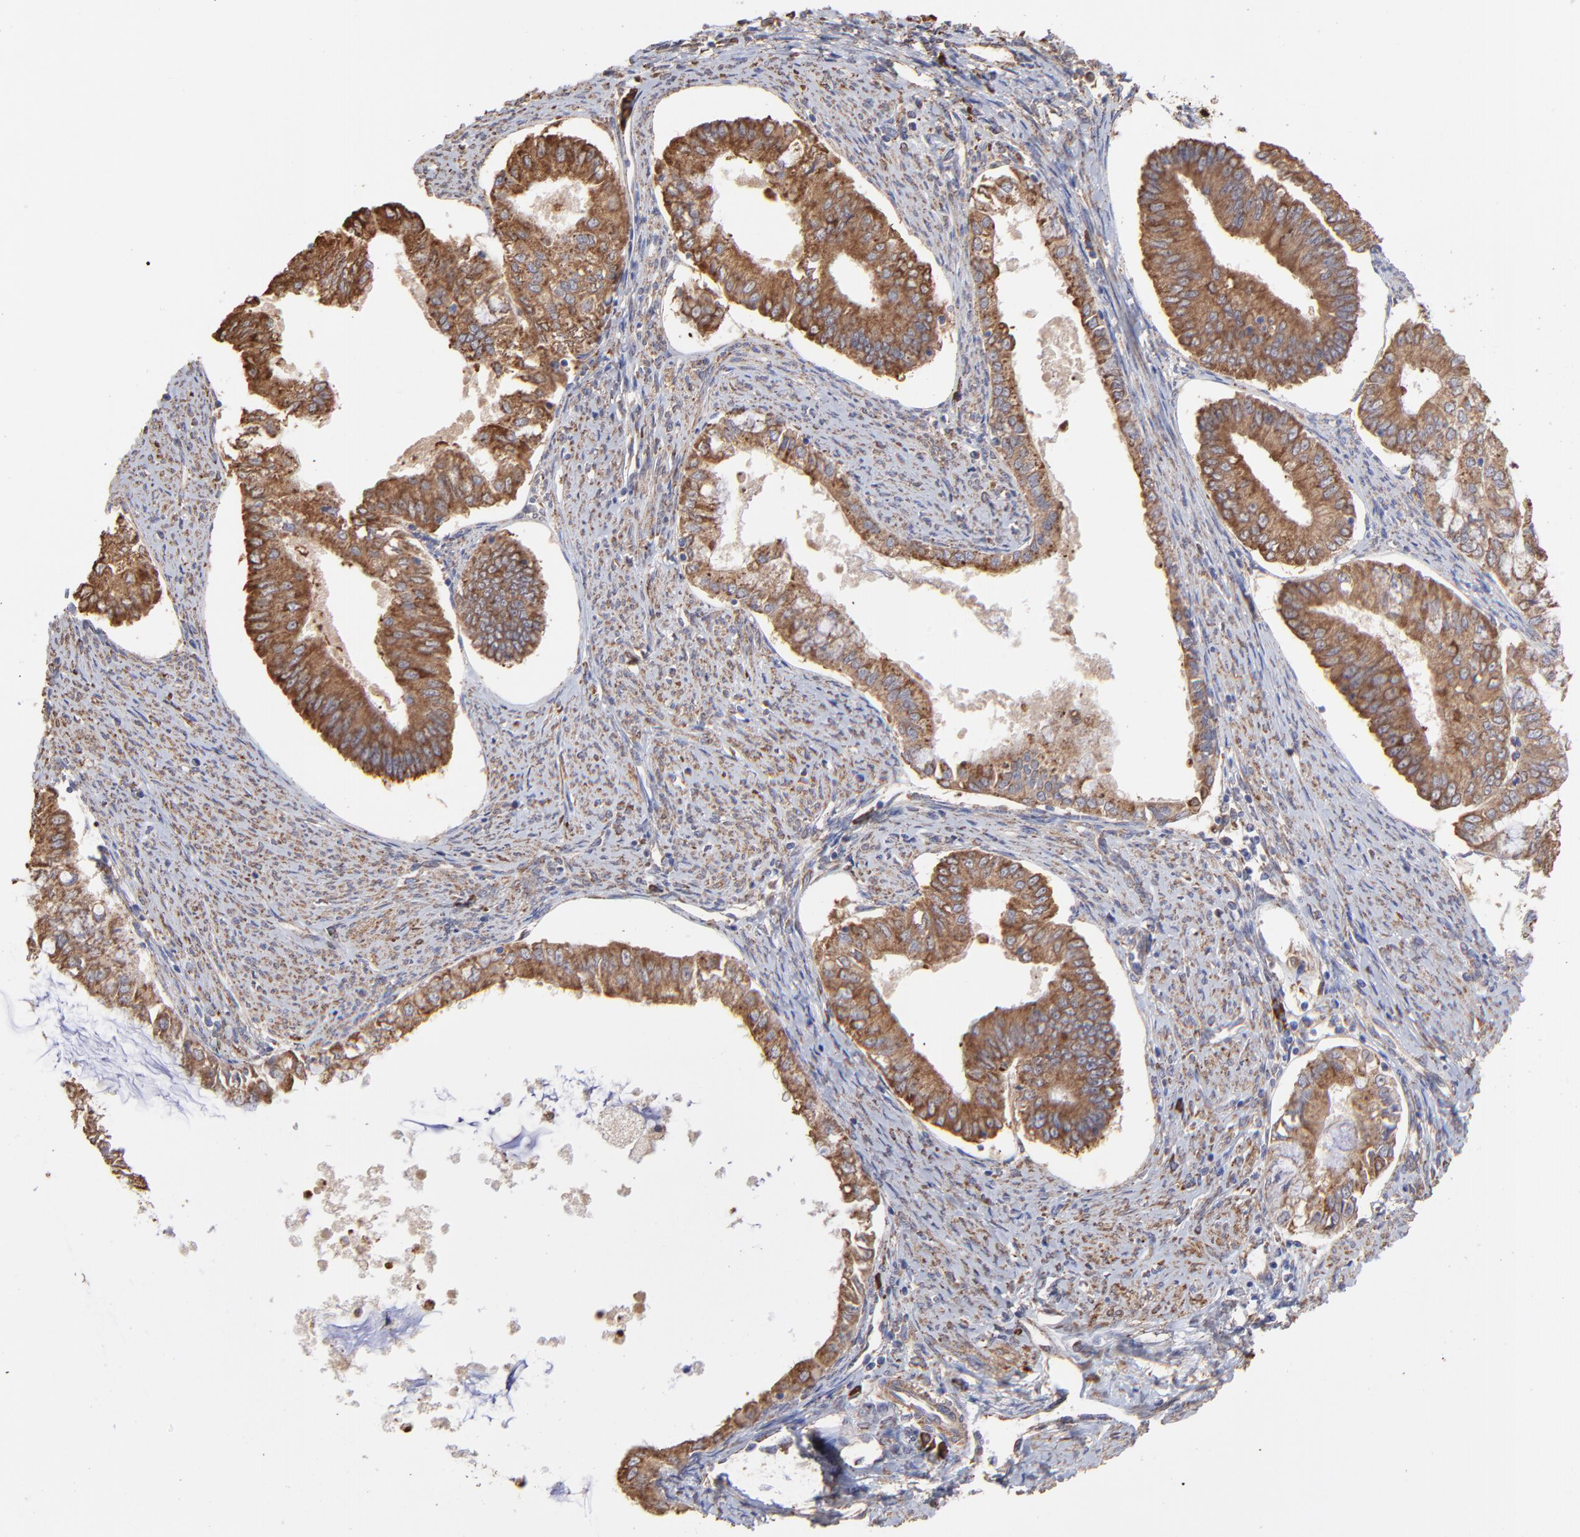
{"staining": {"intensity": "moderate", "quantity": ">75%", "location": "cytoplasmic/membranous"}, "tissue": "endometrial cancer", "cell_type": "Tumor cells", "image_type": "cancer", "snomed": [{"axis": "morphology", "description": "Adenocarcinoma, NOS"}, {"axis": "topography", "description": "Endometrium"}], "caption": "An immunohistochemistry micrograph of neoplastic tissue is shown. Protein staining in brown highlights moderate cytoplasmic/membranous positivity in endometrial adenocarcinoma within tumor cells. Immunohistochemistry stains the protein of interest in brown and the nuclei are stained blue.", "gene": "PFKM", "patient": {"sex": "female", "age": 76}}